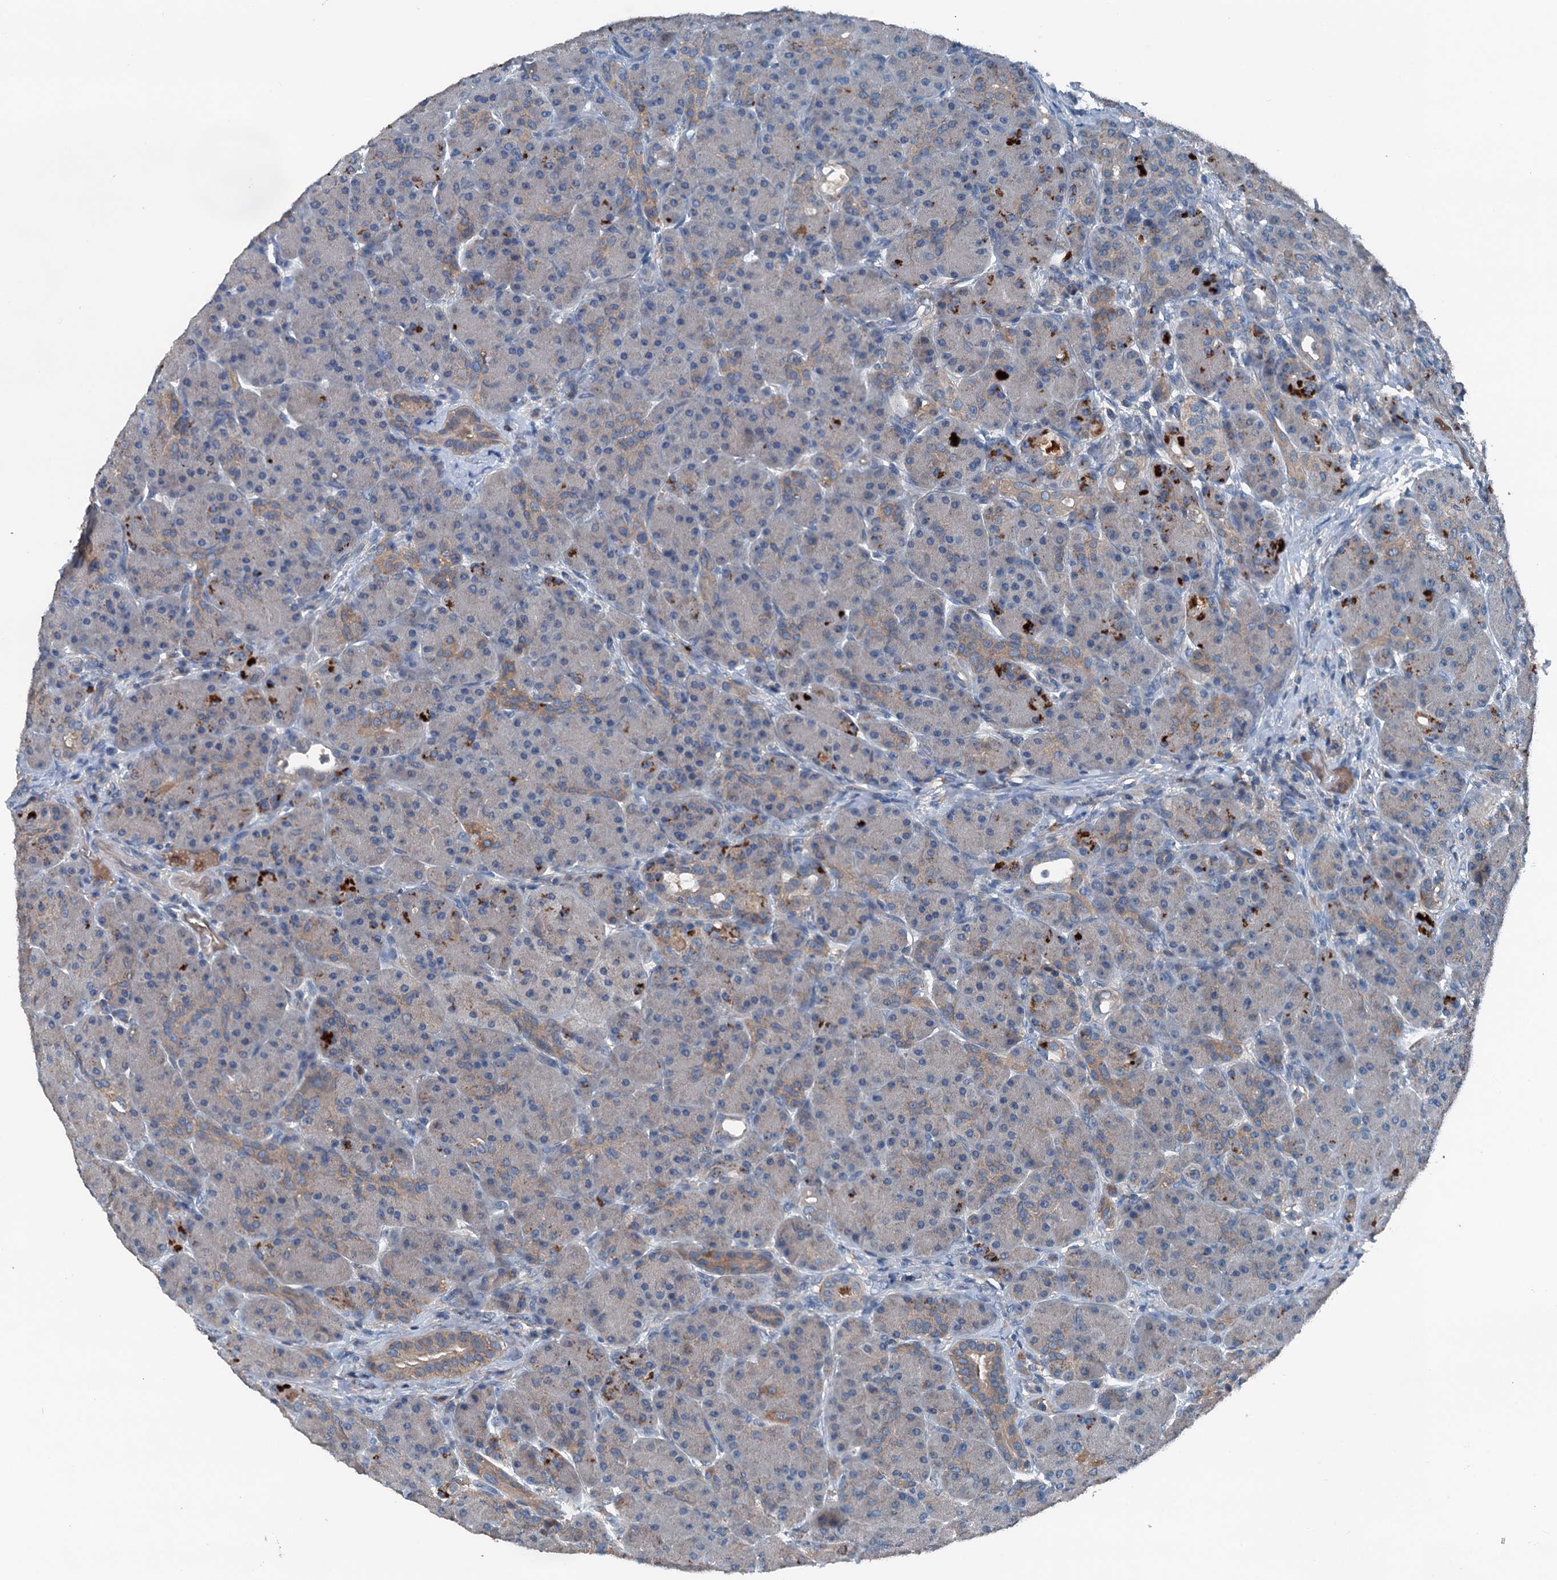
{"staining": {"intensity": "moderate", "quantity": "<25%", "location": "cytoplasmic/membranous"}, "tissue": "pancreas", "cell_type": "Exocrine glandular cells", "image_type": "normal", "snomed": [{"axis": "morphology", "description": "Normal tissue, NOS"}, {"axis": "topography", "description": "Pancreas"}], "caption": "Protein expression analysis of normal human pancreas reveals moderate cytoplasmic/membranous positivity in approximately <25% of exocrine glandular cells. The protein of interest is stained brown, and the nuclei are stained in blue (DAB (3,3'-diaminobenzidine) IHC with brightfield microscopy, high magnification).", "gene": "PDSS1", "patient": {"sex": "male", "age": 63}}